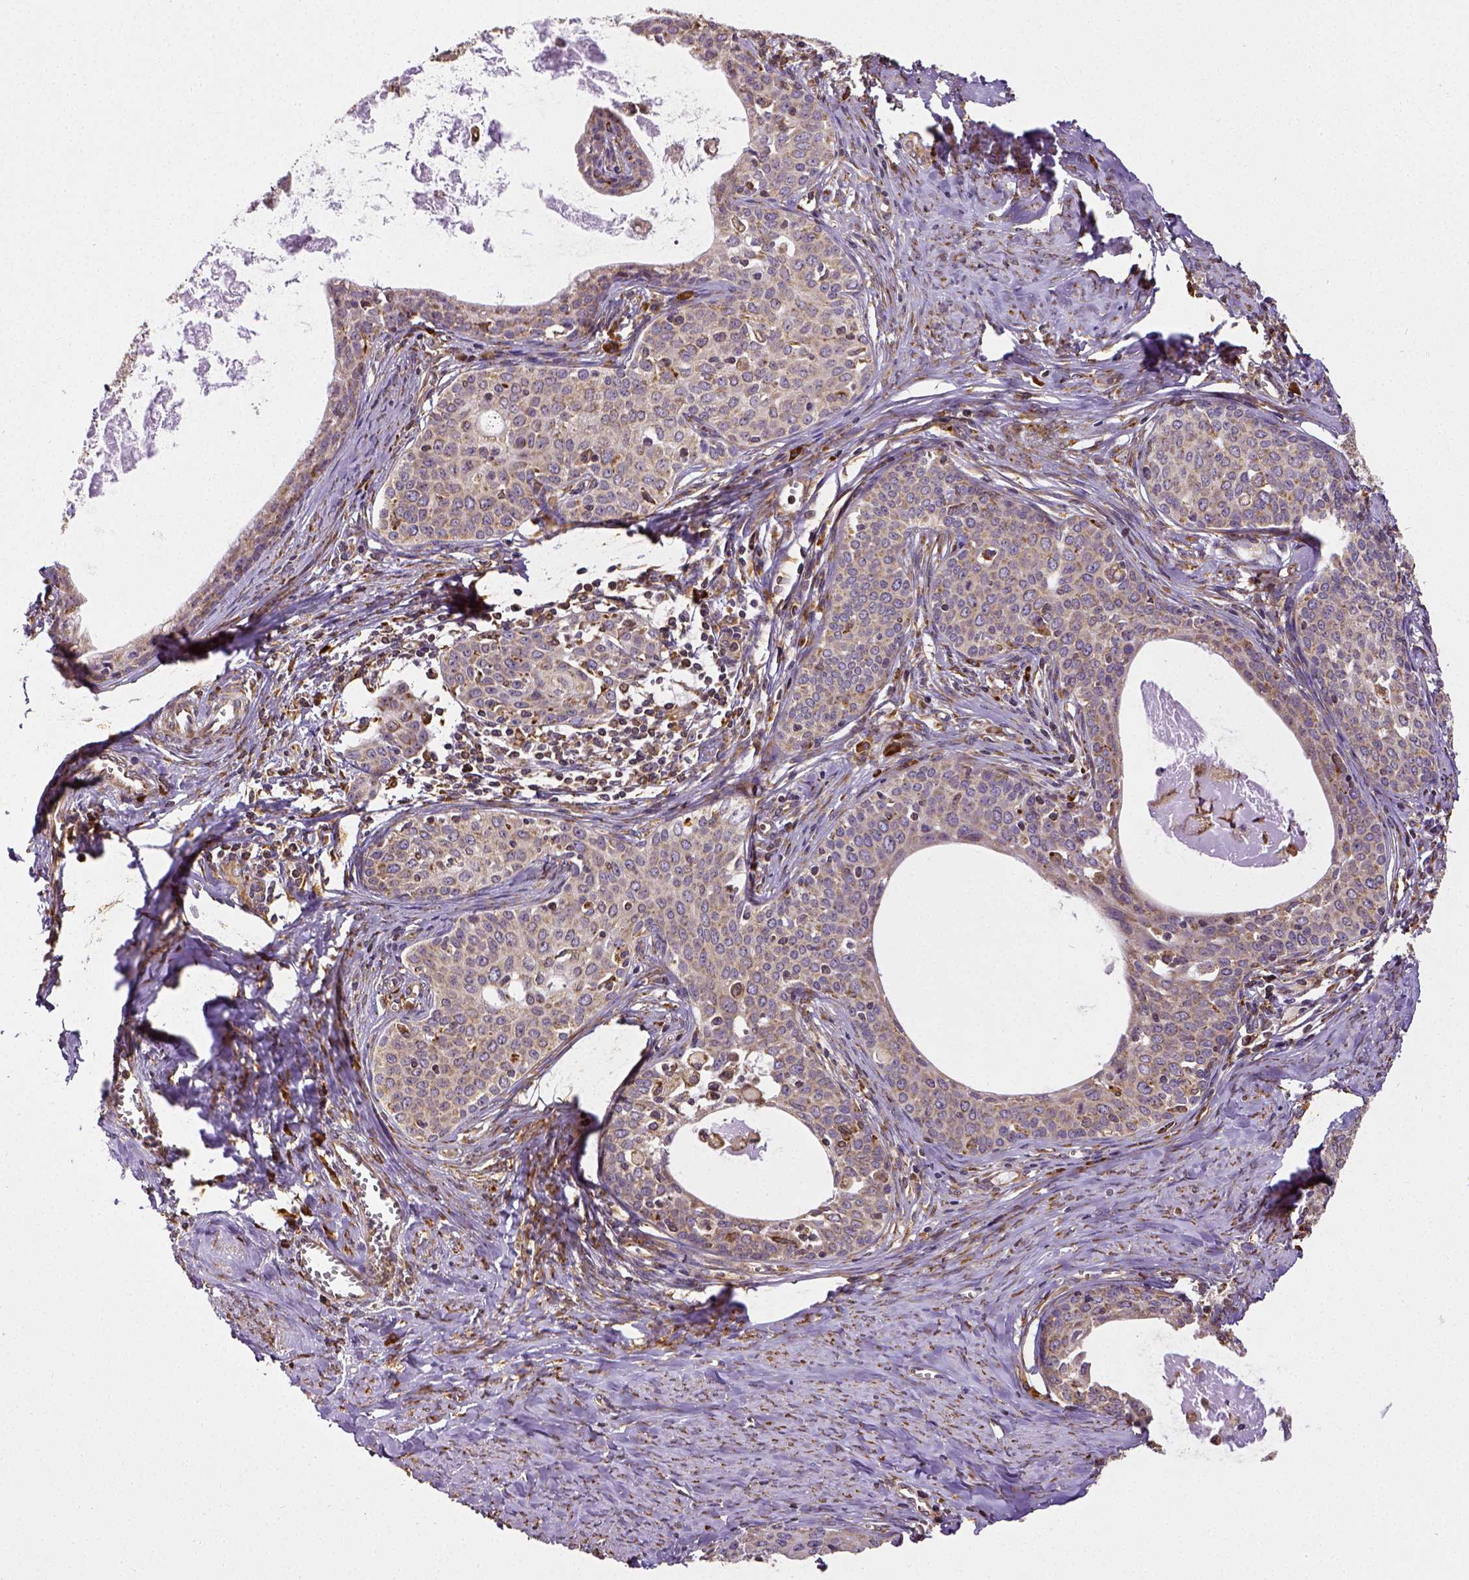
{"staining": {"intensity": "weak", "quantity": "25%-75%", "location": "cytoplasmic/membranous"}, "tissue": "cervical cancer", "cell_type": "Tumor cells", "image_type": "cancer", "snomed": [{"axis": "morphology", "description": "Squamous cell carcinoma, NOS"}, {"axis": "morphology", "description": "Adenocarcinoma, NOS"}, {"axis": "topography", "description": "Cervix"}], "caption": "Cervical cancer (squamous cell carcinoma) stained with a protein marker shows weak staining in tumor cells.", "gene": "MTDH", "patient": {"sex": "female", "age": 52}}